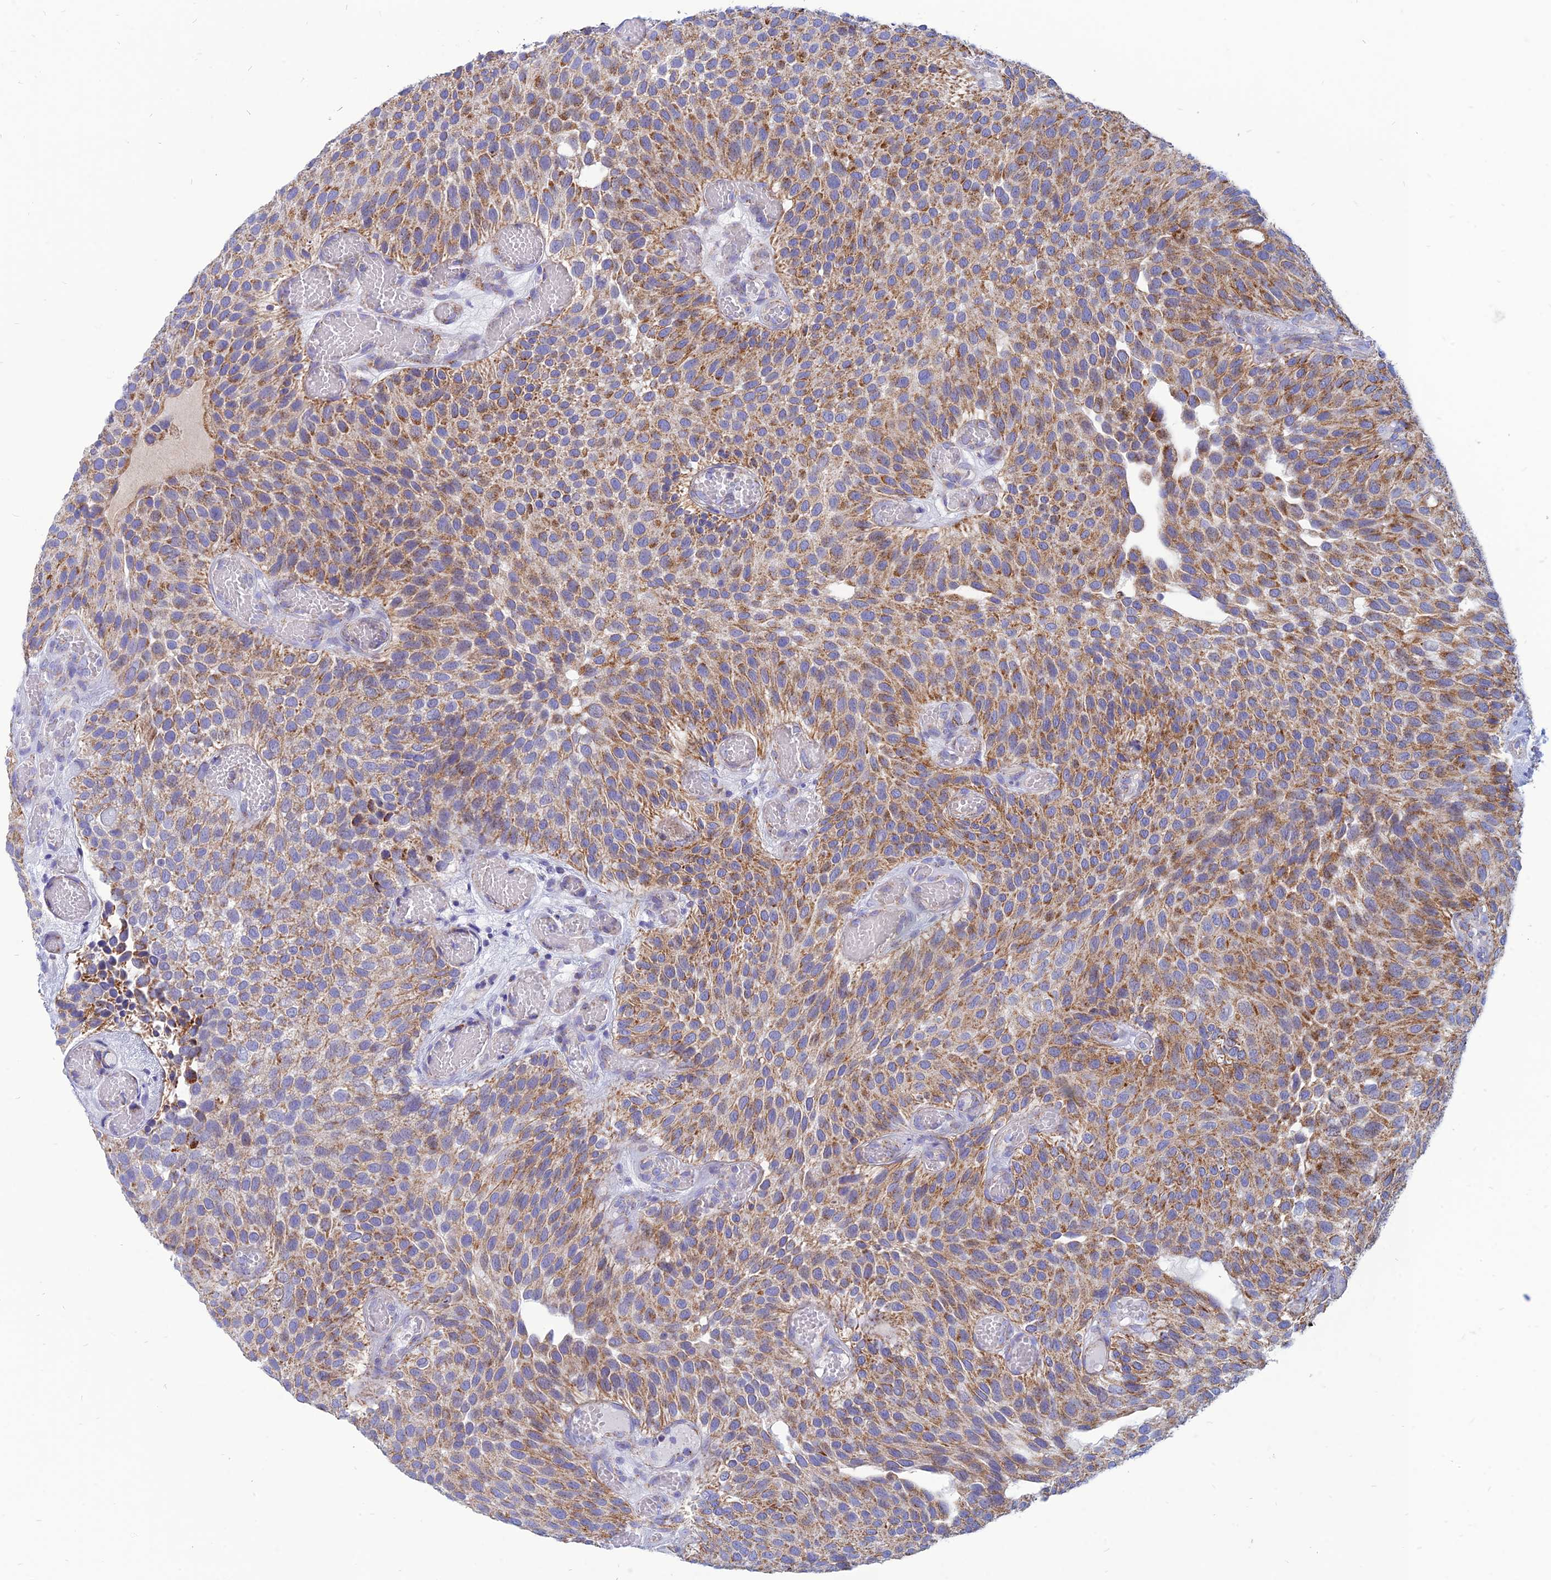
{"staining": {"intensity": "moderate", "quantity": ">75%", "location": "cytoplasmic/membranous"}, "tissue": "urothelial cancer", "cell_type": "Tumor cells", "image_type": "cancer", "snomed": [{"axis": "morphology", "description": "Urothelial carcinoma, Low grade"}, {"axis": "topography", "description": "Urinary bladder"}], "caption": "Urothelial cancer stained with a brown dye reveals moderate cytoplasmic/membranous positive expression in approximately >75% of tumor cells.", "gene": "PACC1", "patient": {"sex": "male", "age": 89}}